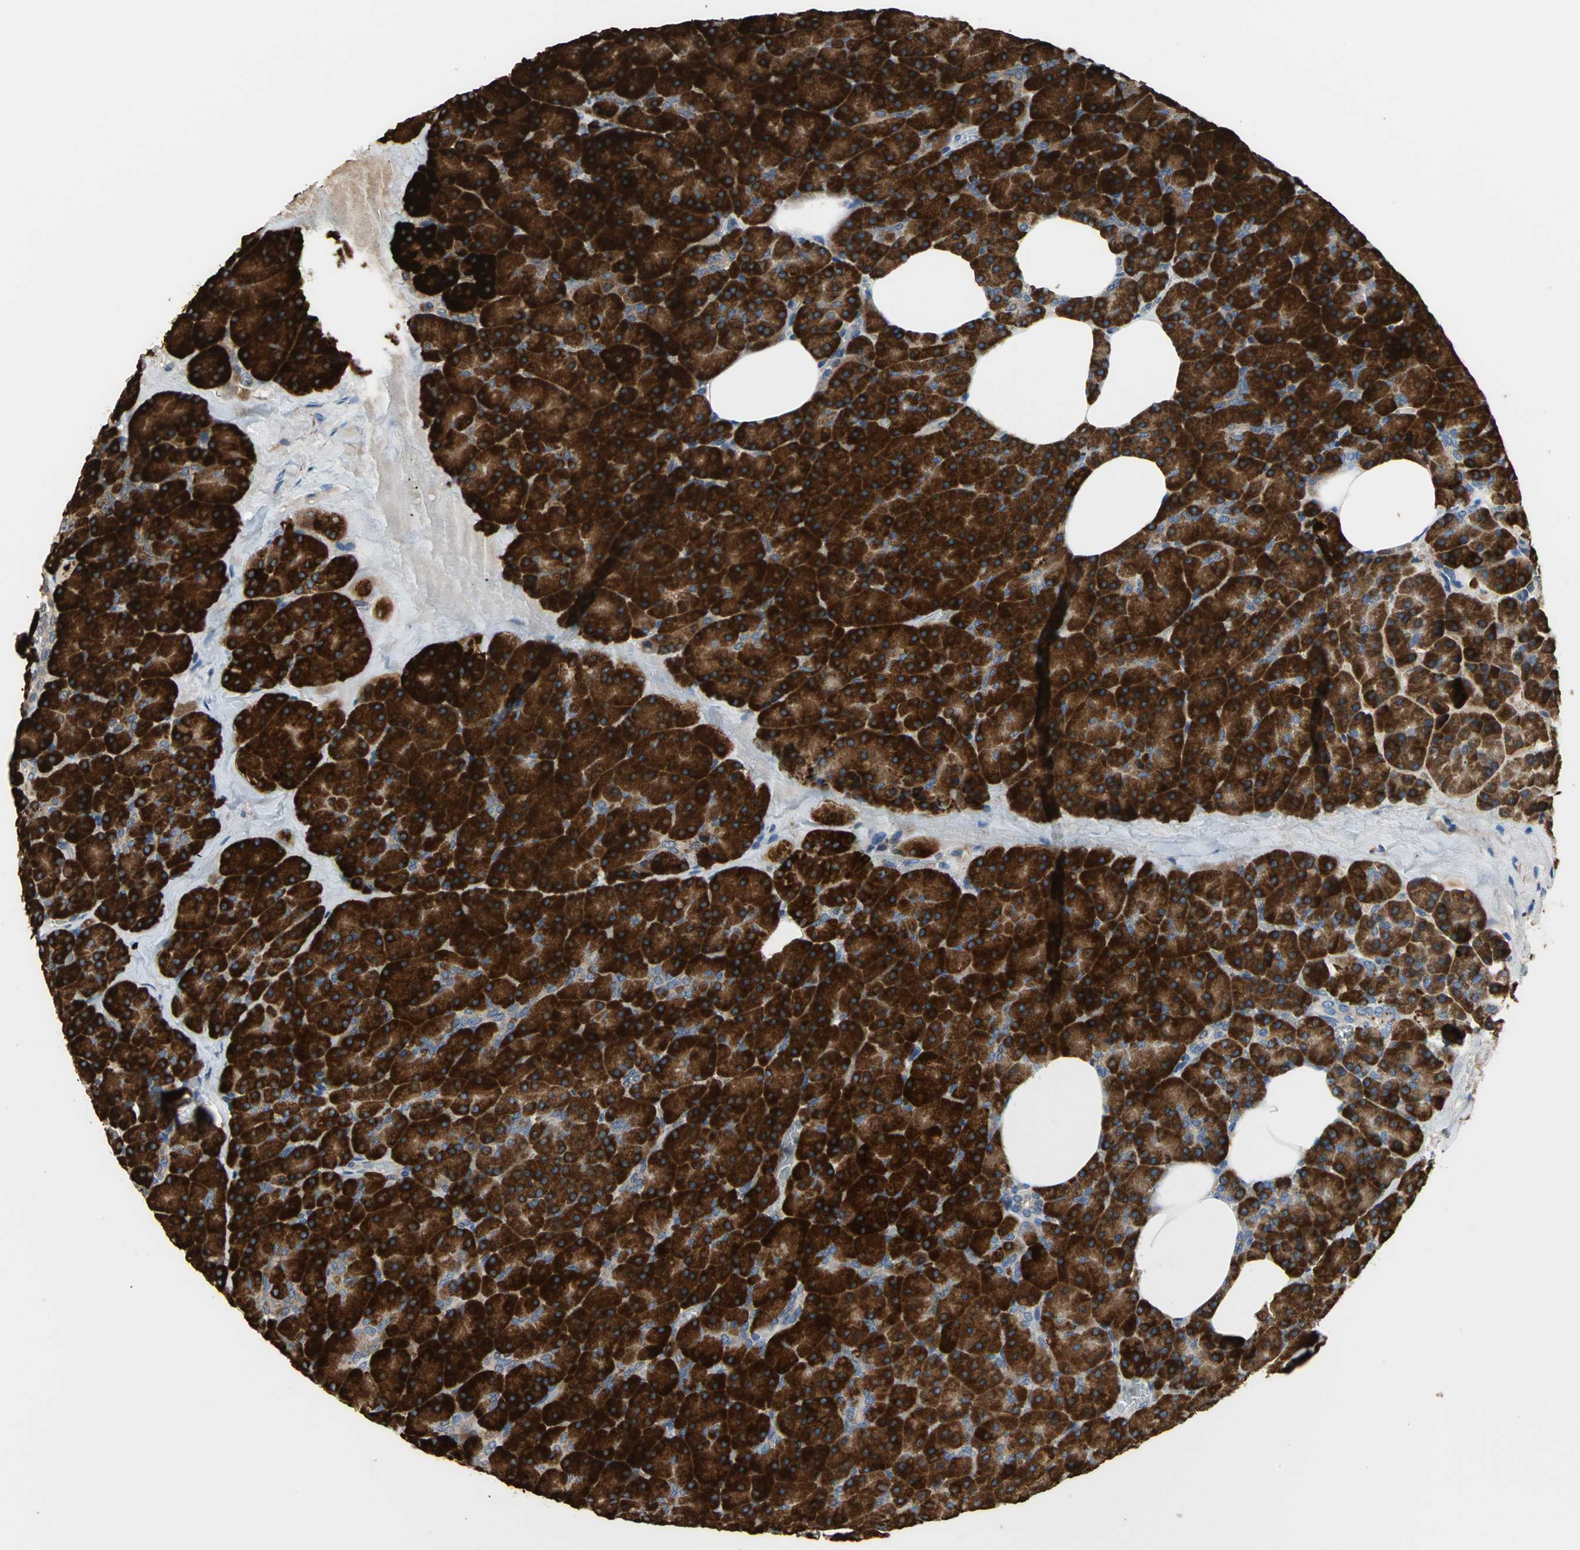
{"staining": {"intensity": "strong", "quantity": ">75%", "location": "cytoplasmic/membranous"}, "tissue": "pancreas", "cell_type": "Exocrine glandular cells", "image_type": "normal", "snomed": [{"axis": "morphology", "description": "Normal tissue, NOS"}, {"axis": "topography", "description": "Pancreas"}], "caption": "The photomicrograph exhibits staining of unremarkable pancreas, revealing strong cytoplasmic/membranous protein staining (brown color) within exocrine glandular cells. The protein of interest is stained brown, and the nuclei are stained in blue (DAB IHC with brightfield microscopy, high magnification).", "gene": "SDF2L1", "patient": {"sex": "female", "age": 35}}